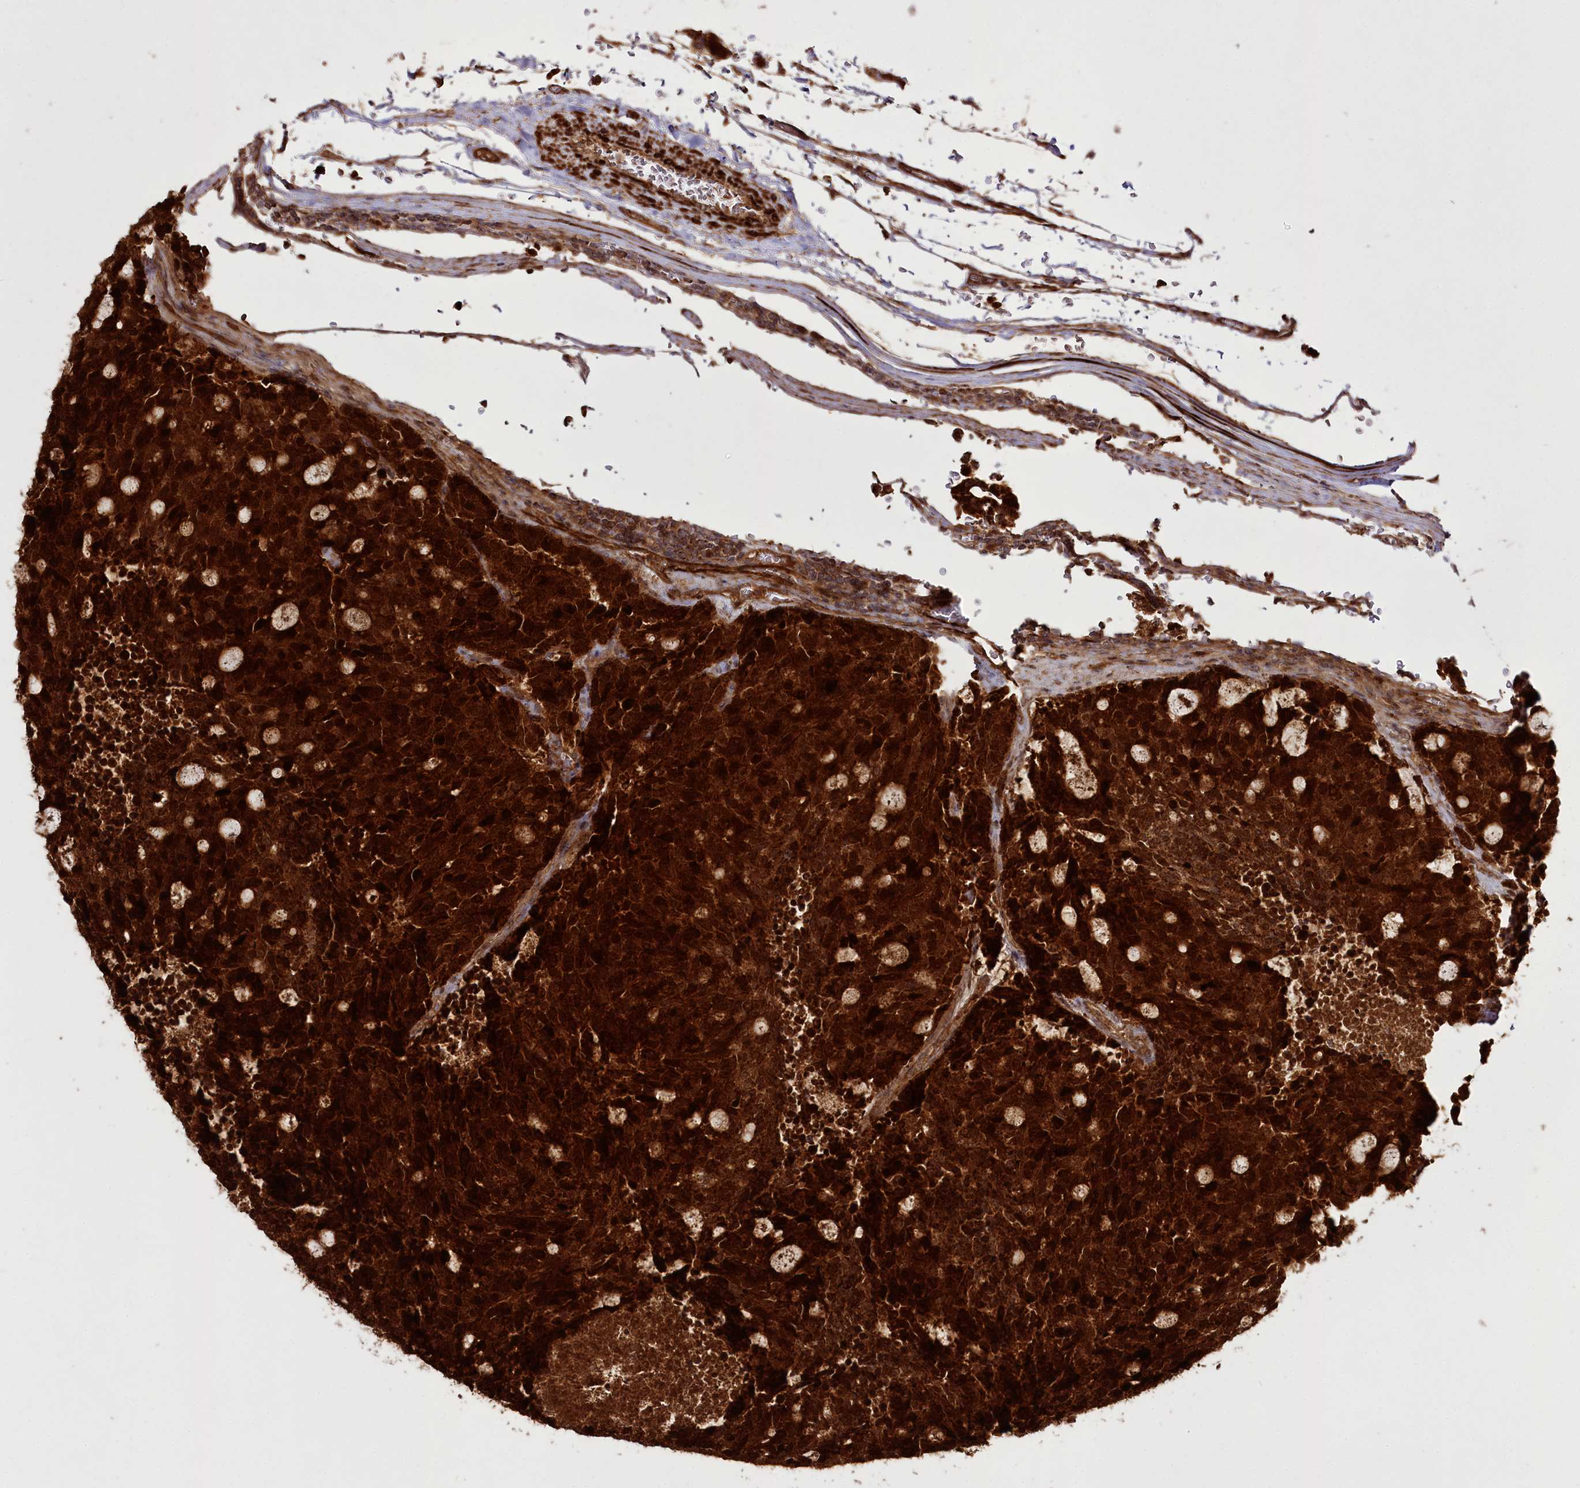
{"staining": {"intensity": "strong", "quantity": ">75%", "location": "cytoplasmic/membranous"}, "tissue": "carcinoid", "cell_type": "Tumor cells", "image_type": "cancer", "snomed": [{"axis": "morphology", "description": "Carcinoid, malignant, NOS"}, {"axis": "topography", "description": "Pancreas"}], "caption": "Immunohistochemical staining of human malignant carcinoid reveals high levels of strong cytoplasmic/membranous protein positivity in approximately >75% of tumor cells.", "gene": "REXO2", "patient": {"sex": "female", "age": 54}}